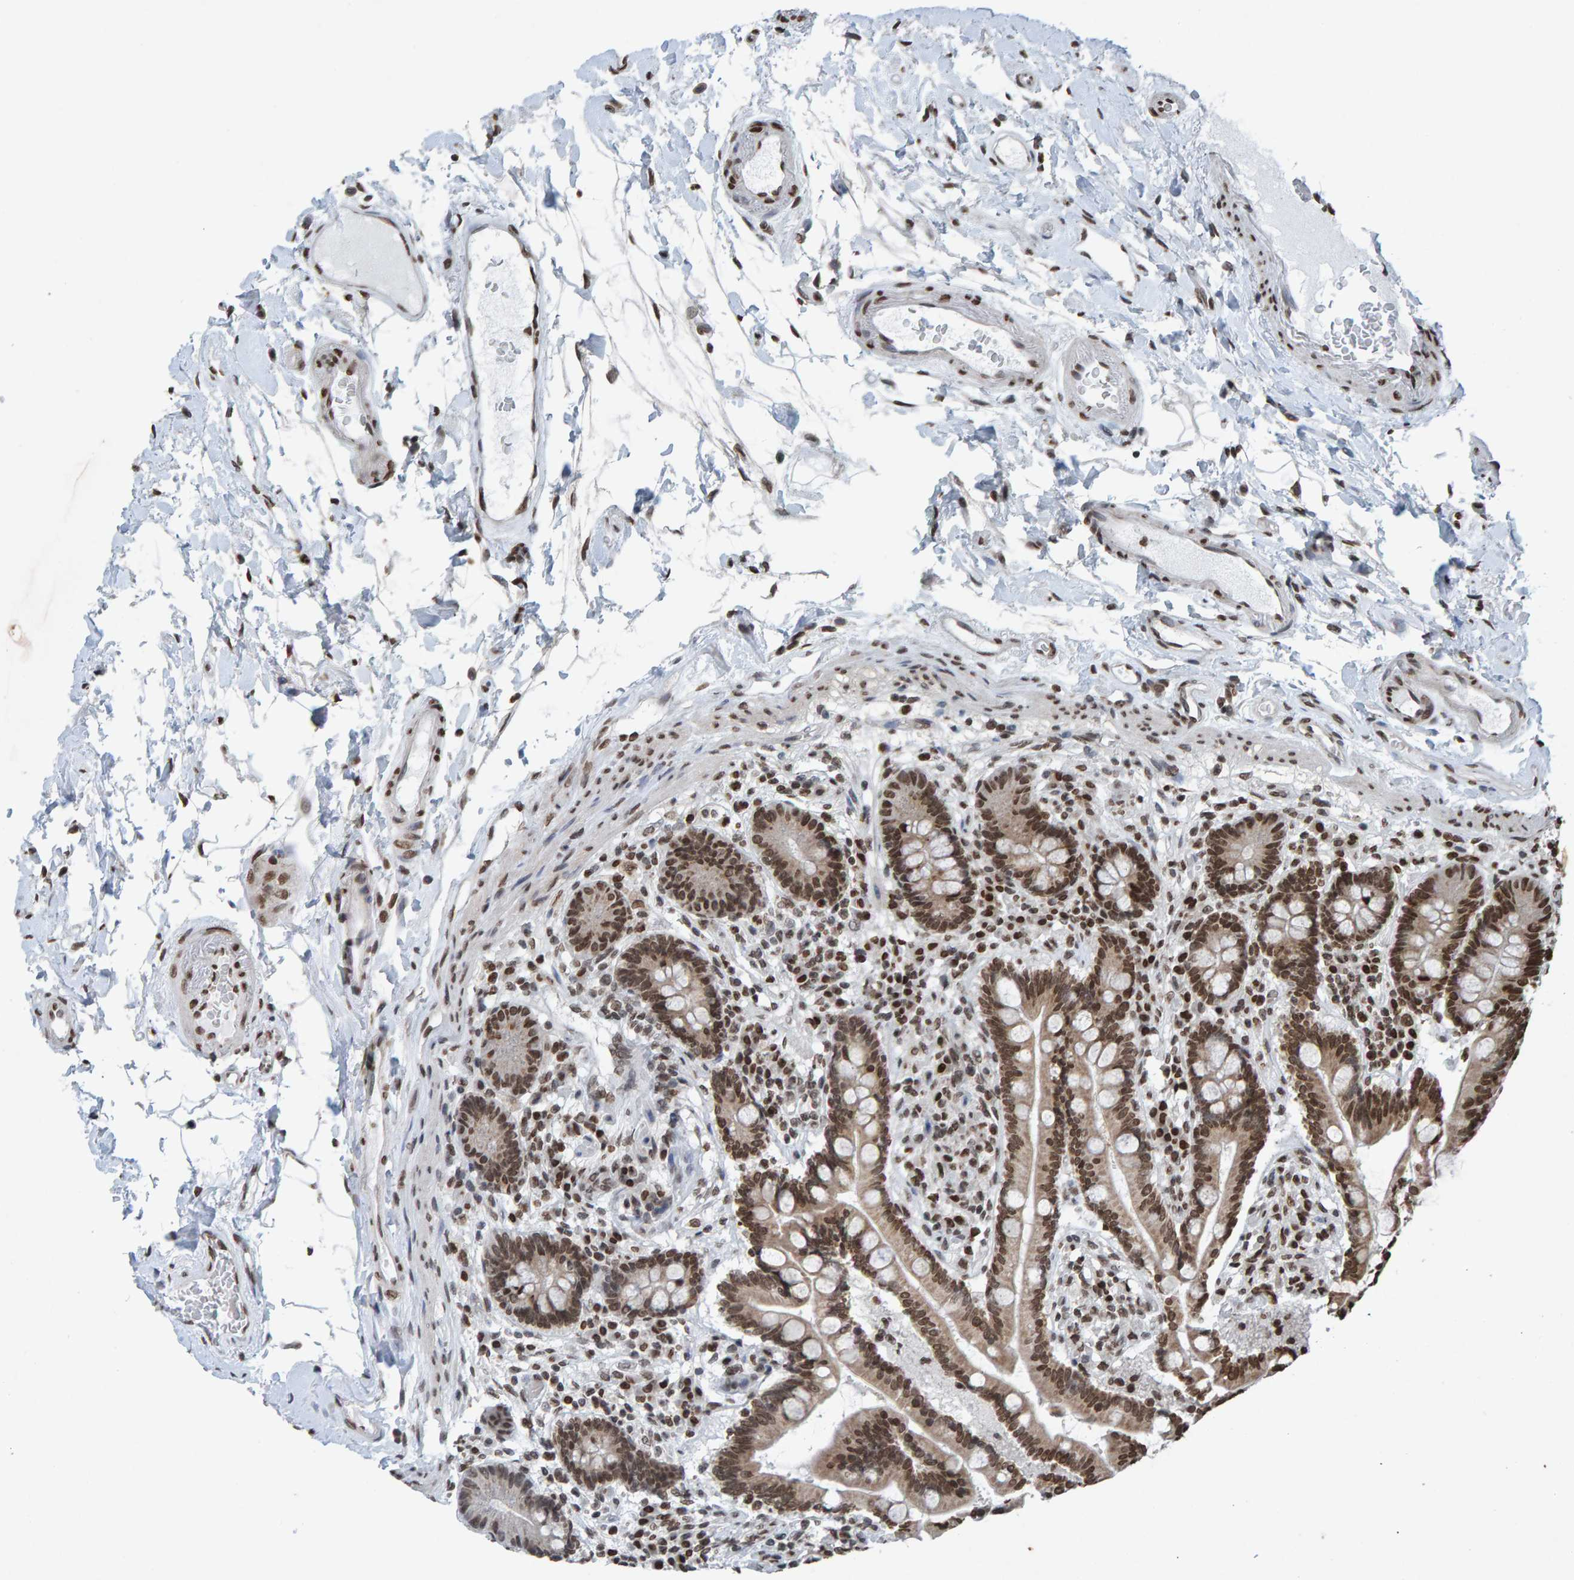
{"staining": {"intensity": "strong", "quantity": ">75%", "location": "nuclear"}, "tissue": "colon", "cell_type": "Endothelial cells", "image_type": "normal", "snomed": [{"axis": "morphology", "description": "Normal tissue, NOS"}, {"axis": "topography", "description": "Colon"}], "caption": "Unremarkable colon was stained to show a protein in brown. There is high levels of strong nuclear expression in approximately >75% of endothelial cells. Ihc stains the protein in brown and the nuclei are stained blue.", "gene": "H2AZ1", "patient": {"sex": "male", "age": 73}}